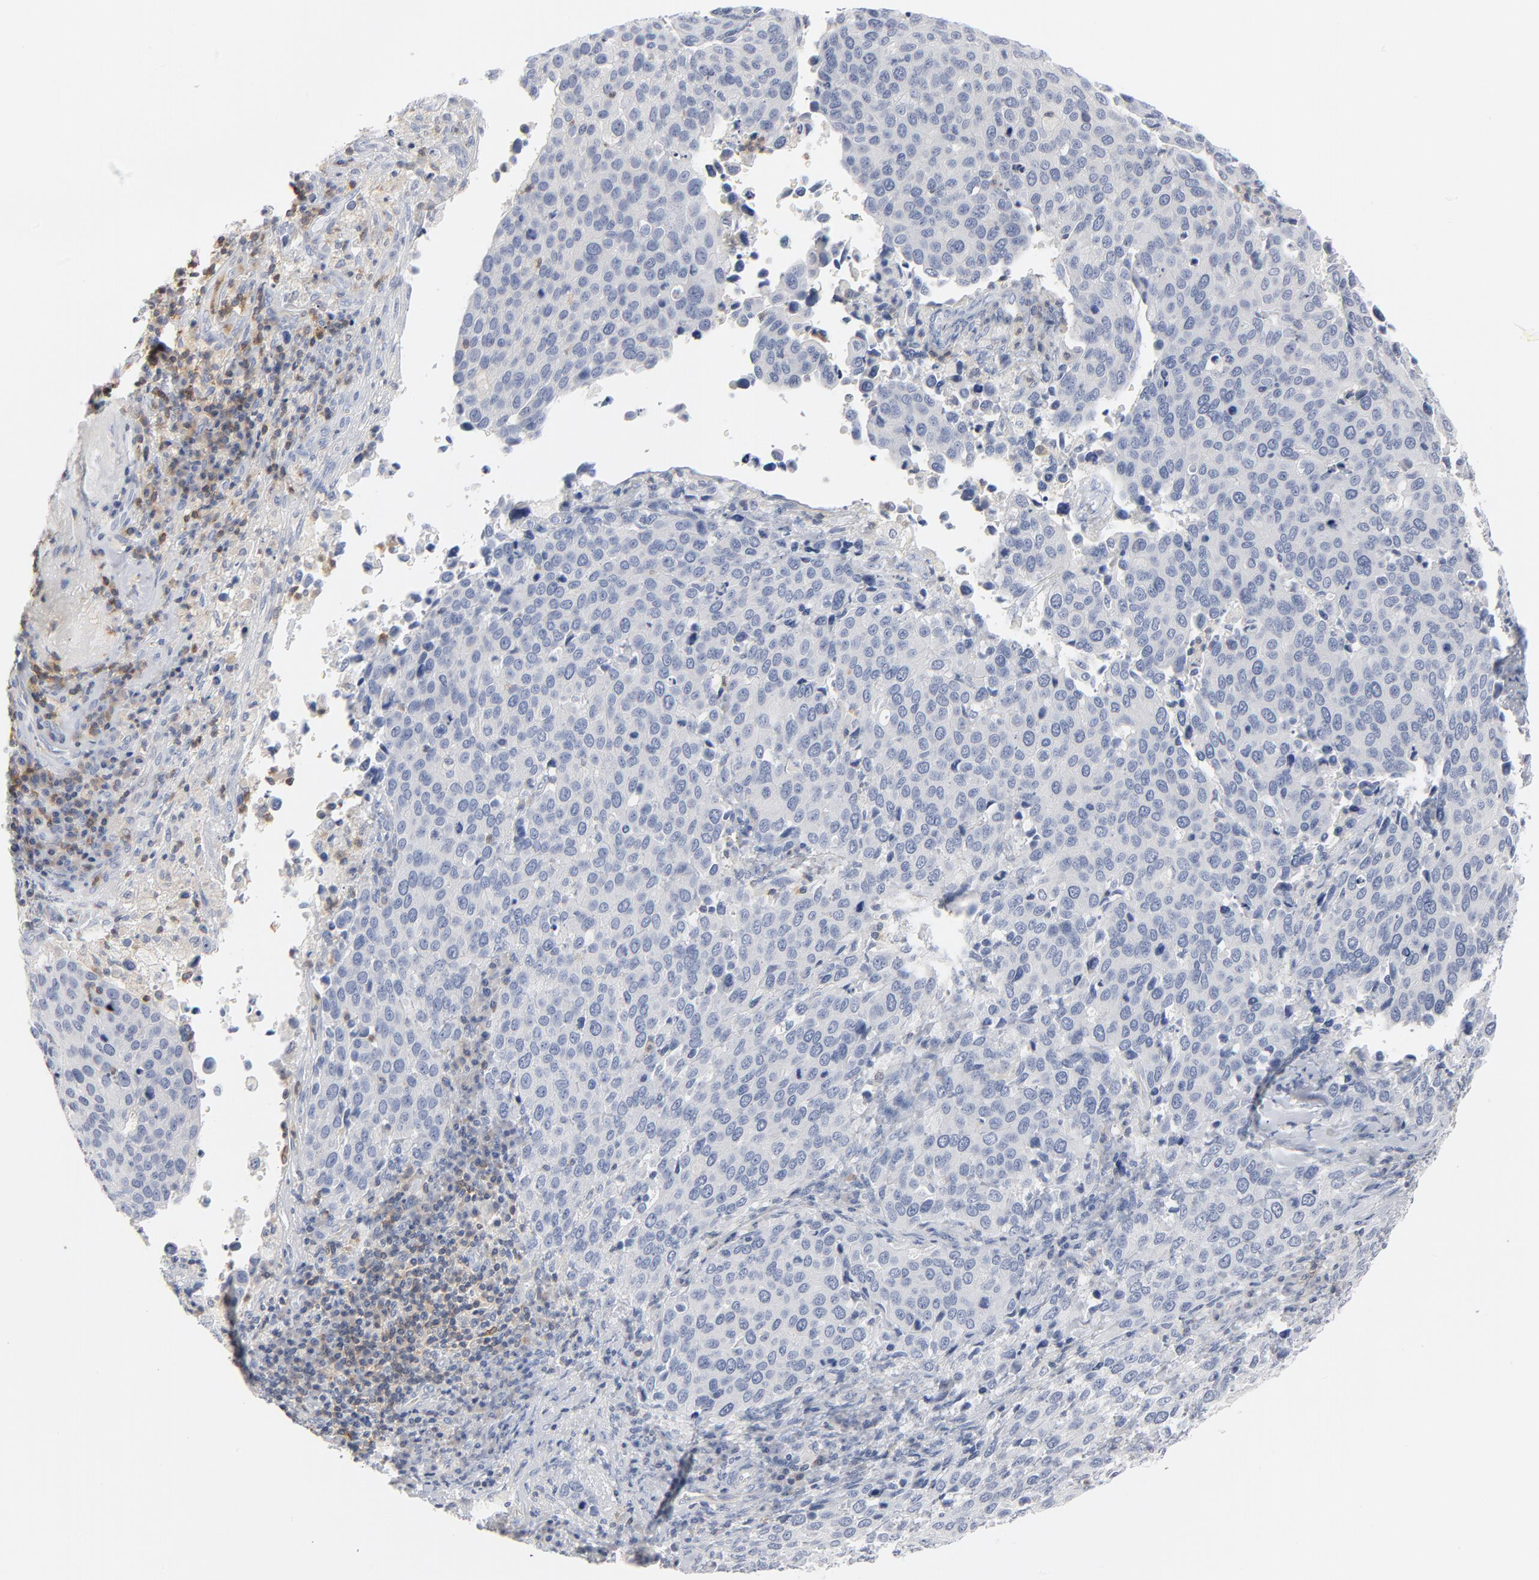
{"staining": {"intensity": "negative", "quantity": "none", "location": "none"}, "tissue": "cervical cancer", "cell_type": "Tumor cells", "image_type": "cancer", "snomed": [{"axis": "morphology", "description": "Squamous cell carcinoma, NOS"}, {"axis": "topography", "description": "Cervix"}], "caption": "The image demonstrates no significant staining in tumor cells of cervical squamous cell carcinoma.", "gene": "PTK2B", "patient": {"sex": "female", "age": 54}}